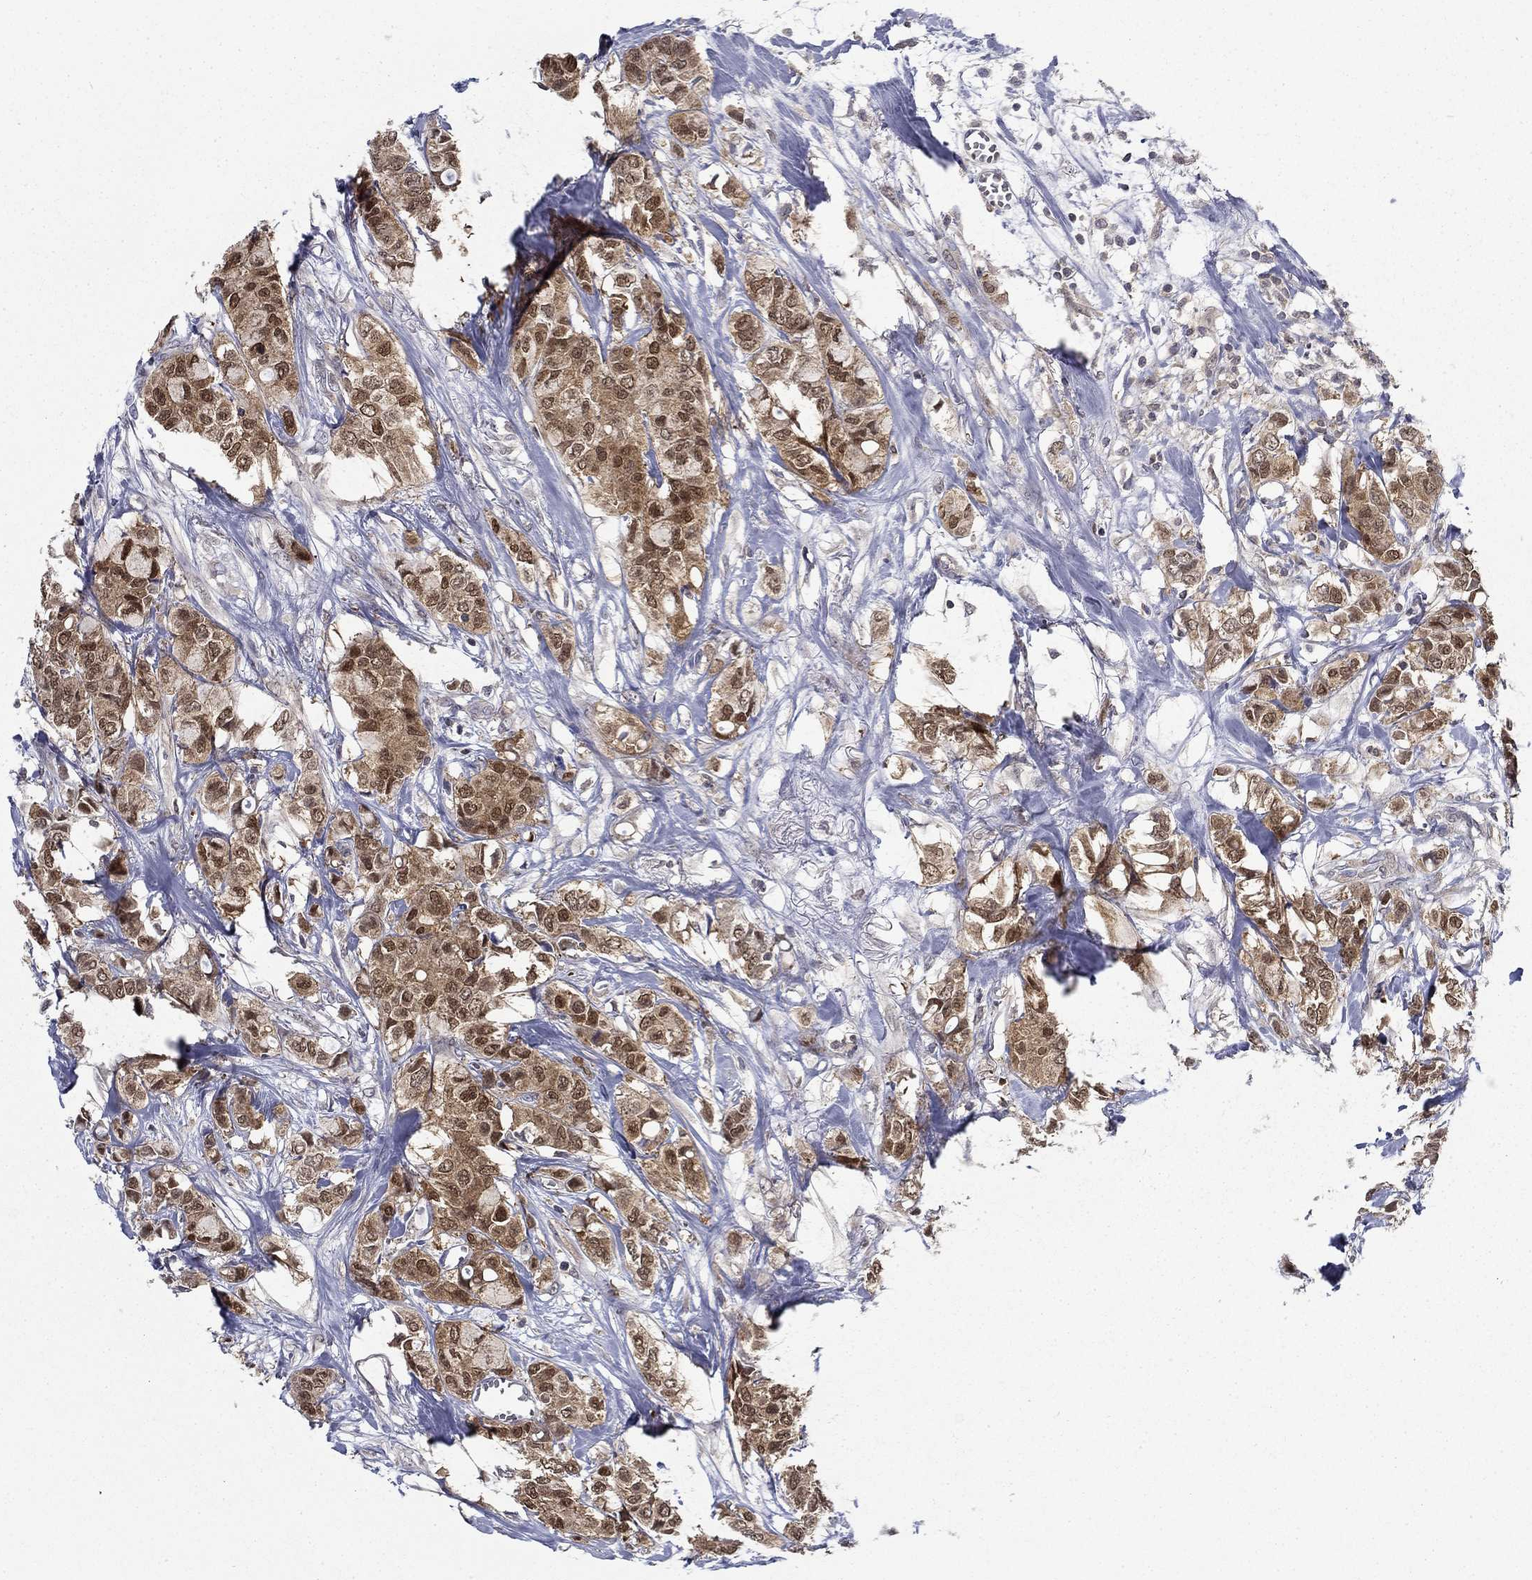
{"staining": {"intensity": "moderate", "quantity": ">75%", "location": "cytoplasmic/membranous,nuclear"}, "tissue": "breast cancer", "cell_type": "Tumor cells", "image_type": "cancer", "snomed": [{"axis": "morphology", "description": "Duct carcinoma"}, {"axis": "topography", "description": "Breast"}], "caption": "Tumor cells reveal medium levels of moderate cytoplasmic/membranous and nuclear staining in approximately >75% of cells in breast infiltrating ductal carcinoma.", "gene": "NIT2", "patient": {"sex": "female", "age": 85}}